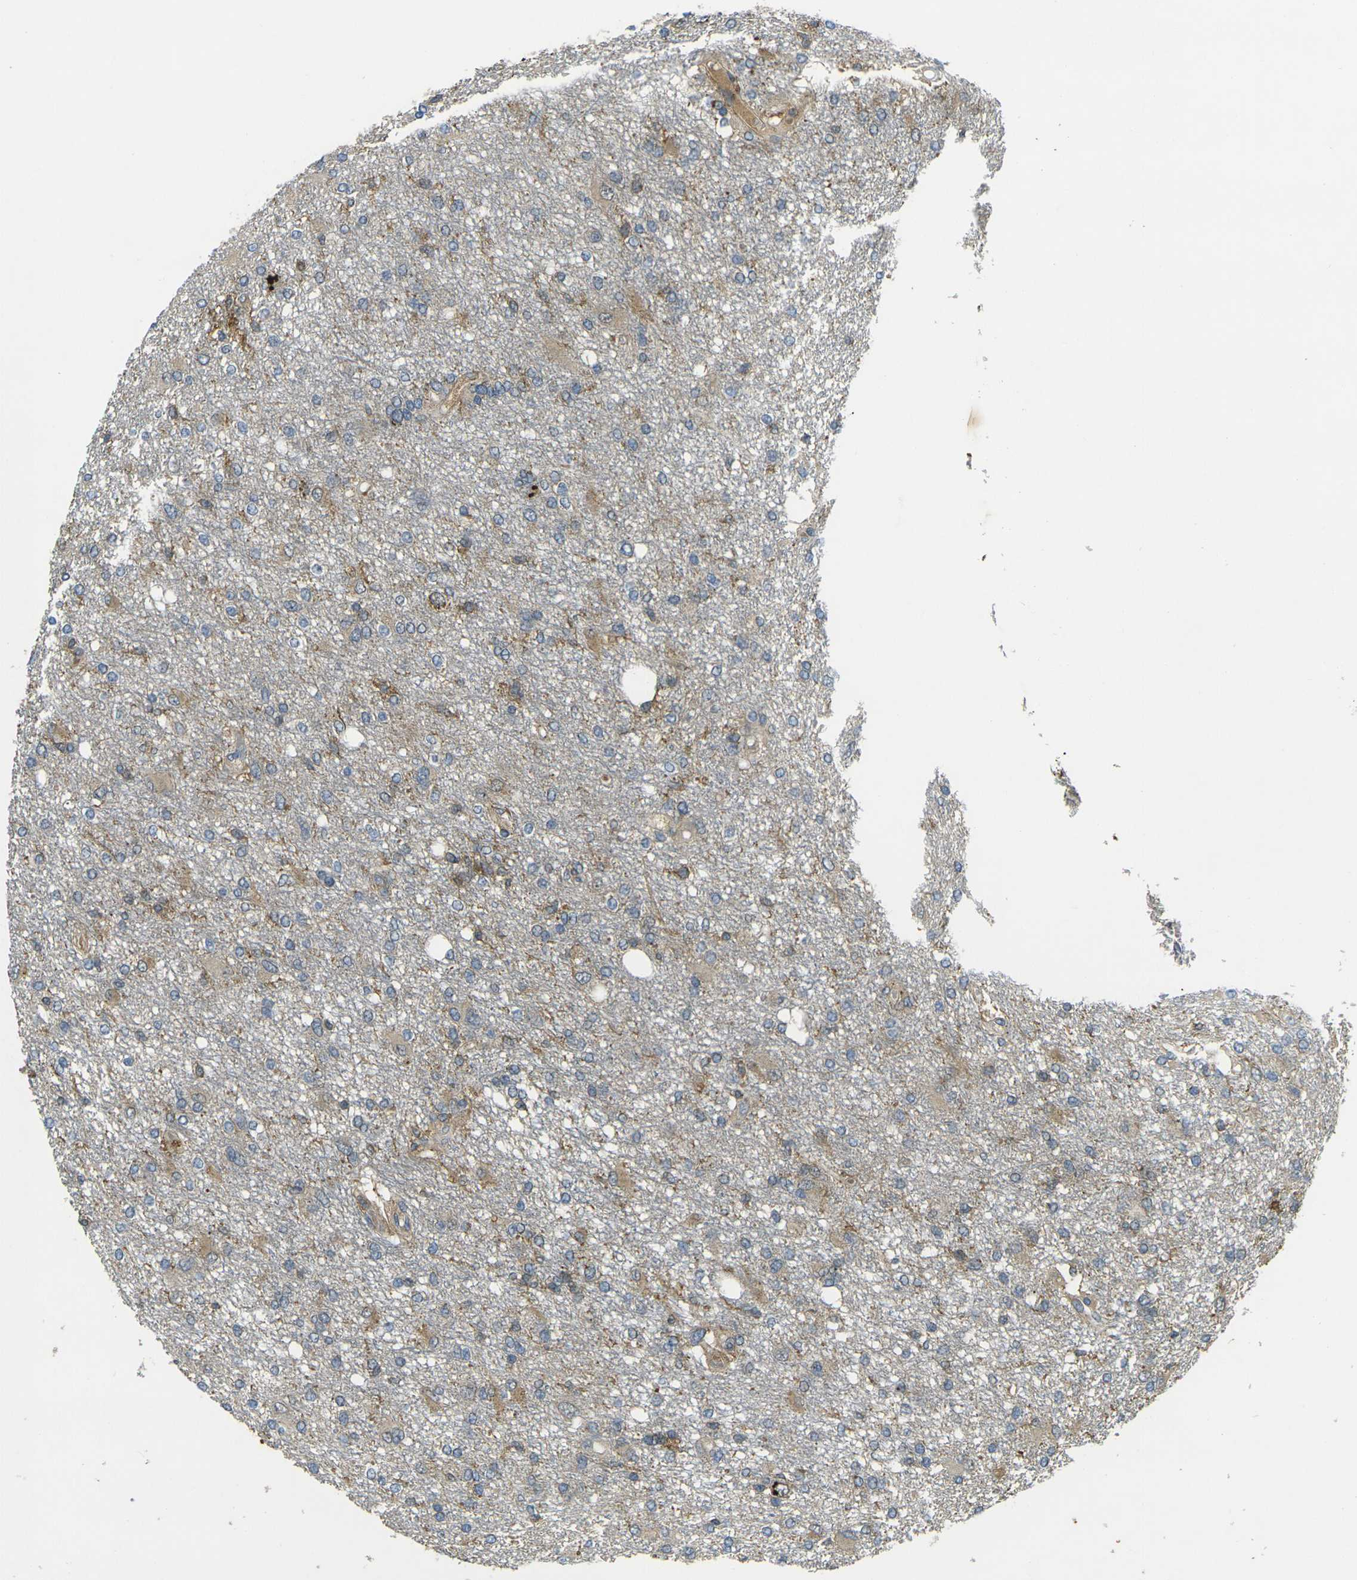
{"staining": {"intensity": "moderate", "quantity": "<25%", "location": "cytoplasmic/membranous"}, "tissue": "glioma", "cell_type": "Tumor cells", "image_type": "cancer", "snomed": [{"axis": "morphology", "description": "Glioma, malignant, High grade"}, {"axis": "topography", "description": "Brain"}], "caption": "Brown immunohistochemical staining in human malignant high-grade glioma shows moderate cytoplasmic/membranous expression in about <25% of tumor cells. The staining was performed using DAB to visualize the protein expression in brown, while the nuclei were stained in blue with hematoxylin (Magnification: 20x).", "gene": "PIGL", "patient": {"sex": "female", "age": 59}}